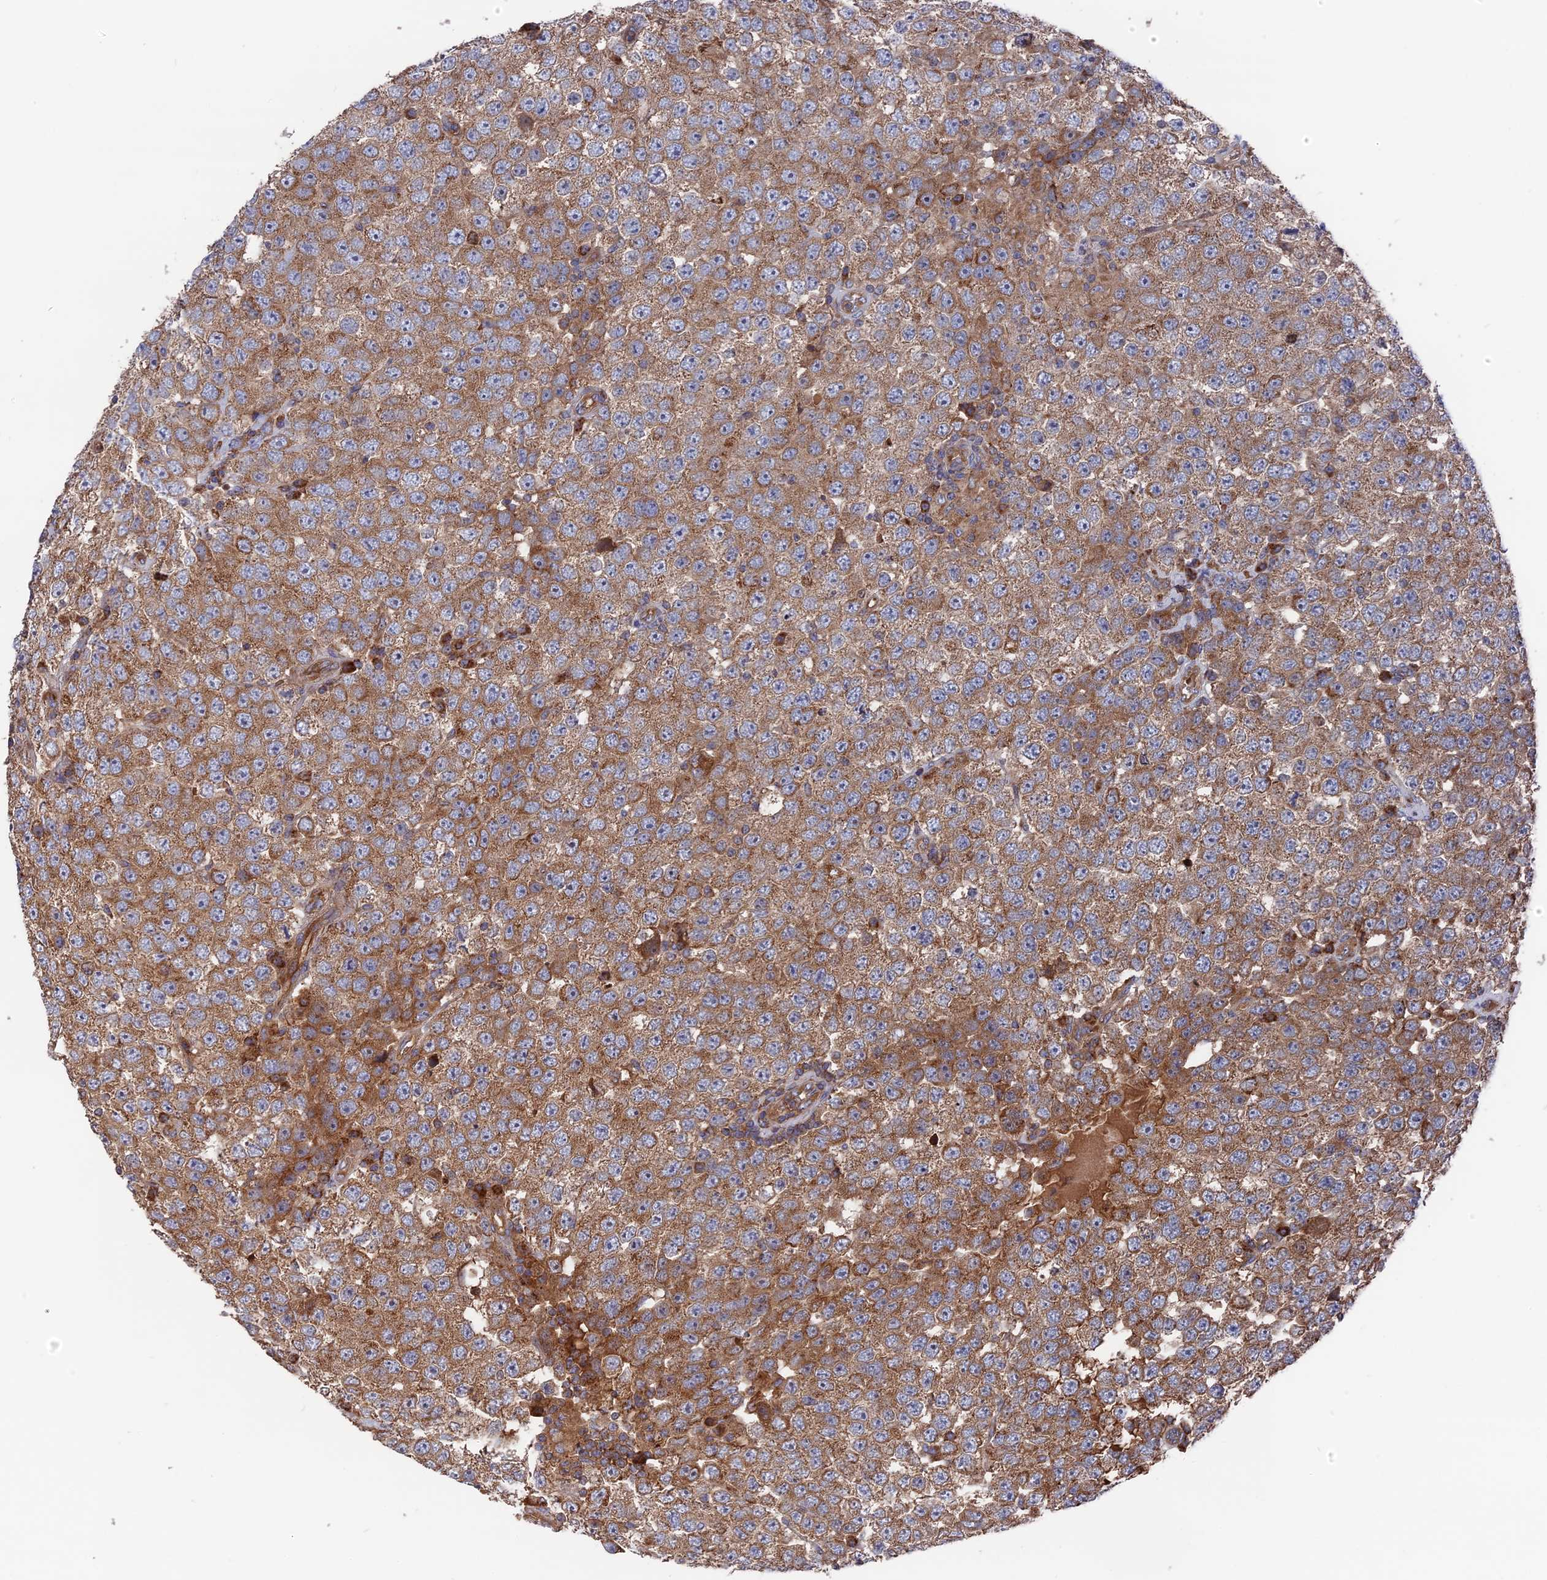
{"staining": {"intensity": "moderate", "quantity": ">75%", "location": "cytoplasmic/membranous"}, "tissue": "testis cancer", "cell_type": "Tumor cells", "image_type": "cancer", "snomed": [{"axis": "morphology", "description": "Seminoma, NOS"}, {"axis": "topography", "description": "Testis"}], "caption": "Protein expression analysis of human seminoma (testis) reveals moderate cytoplasmic/membranous expression in approximately >75% of tumor cells. (brown staining indicates protein expression, while blue staining denotes nuclei).", "gene": "TELO2", "patient": {"sex": "male", "age": 28}}